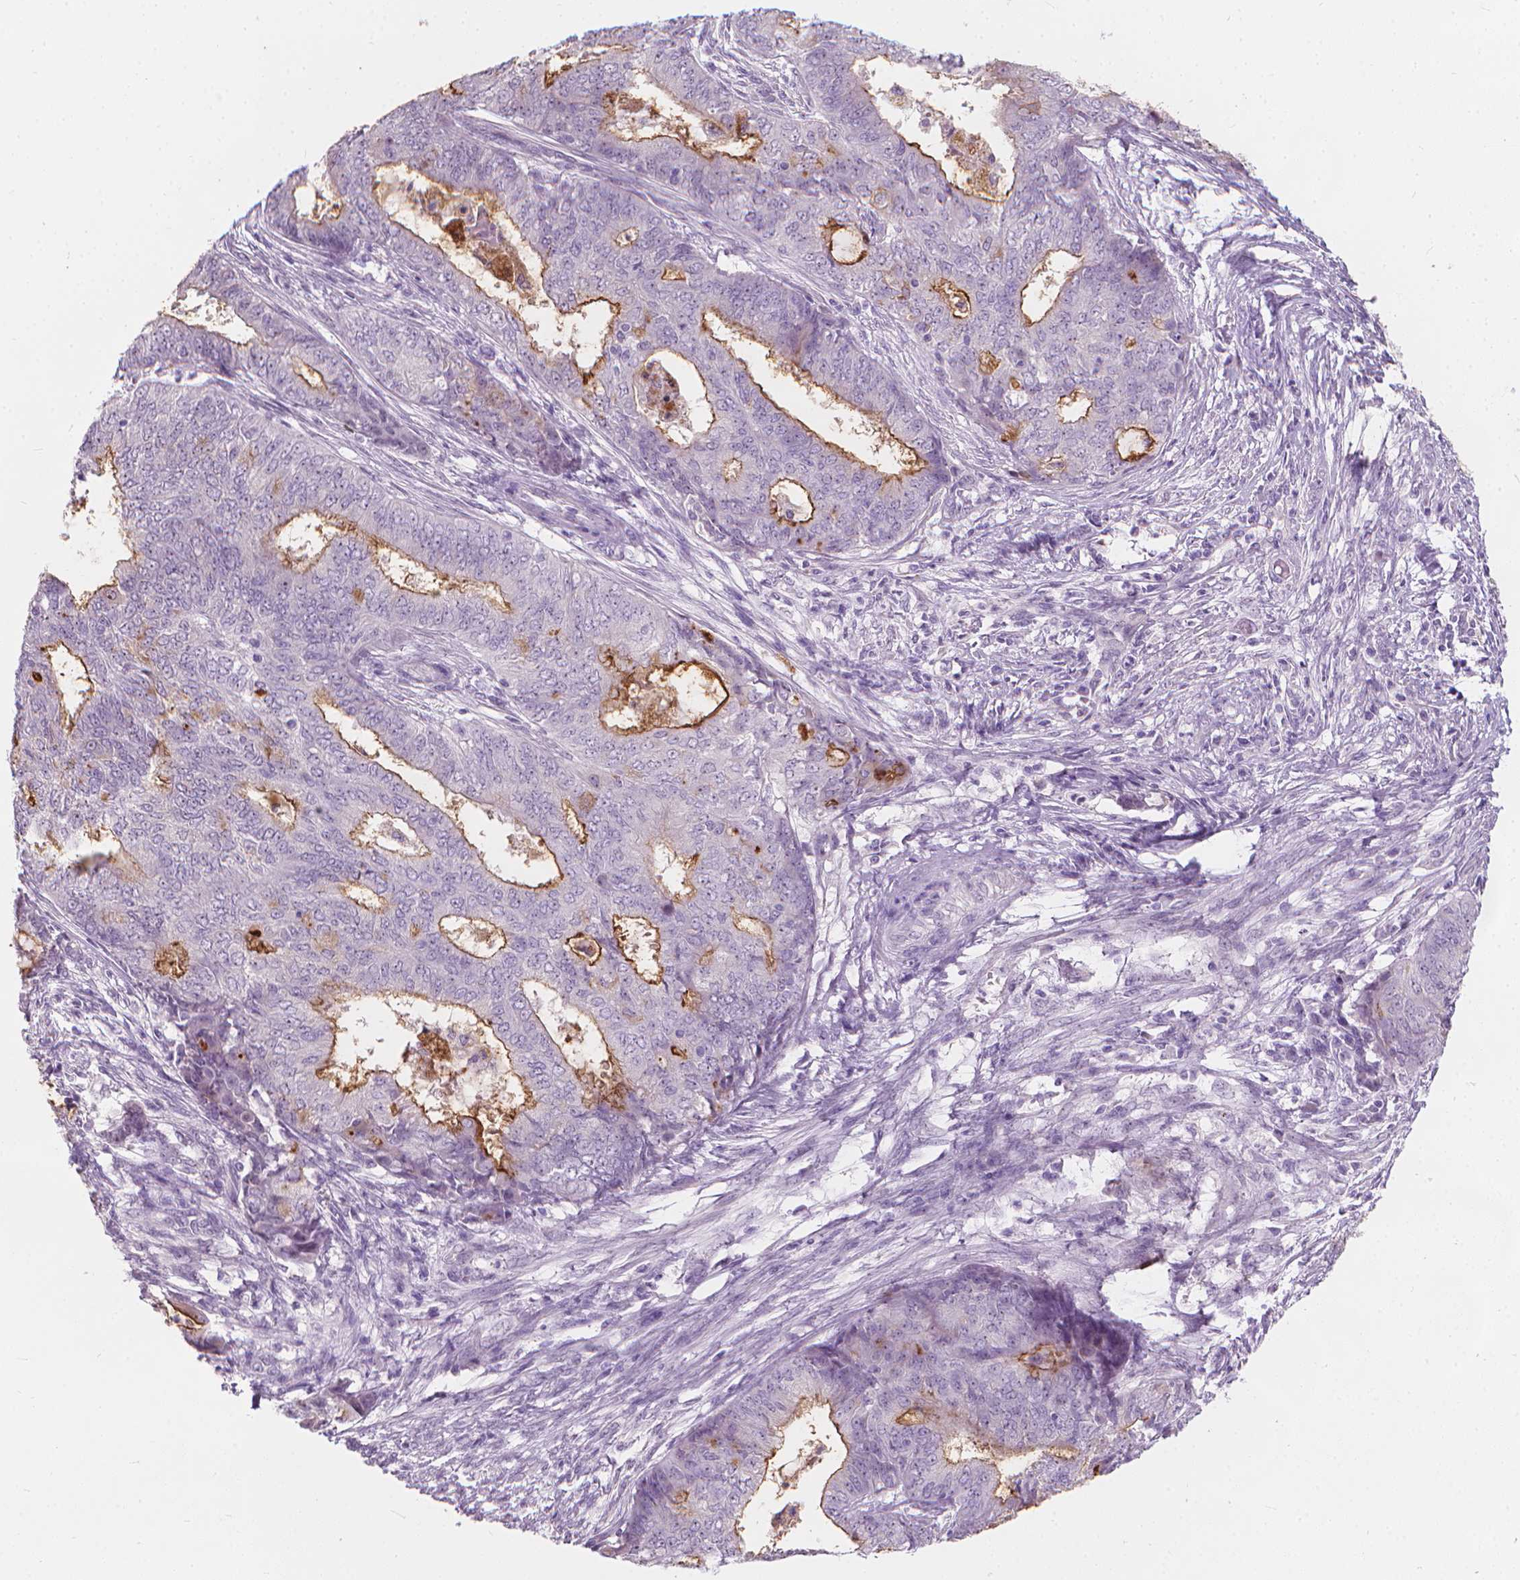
{"staining": {"intensity": "moderate", "quantity": "<25%", "location": "cytoplasmic/membranous"}, "tissue": "endometrial cancer", "cell_type": "Tumor cells", "image_type": "cancer", "snomed": [{"axis": "morphology", "description": "Adenocarcinoma, NOS"}, {"axis": "topography", "description": "Endometrium"}], "caption": "Endometrial adenocarcinoma stained with DAB immunohistochemistry displays low levels of moderate cytoplasmic/membranous staining in approximately <25% of tumor cells. (DAB (3,3'-diaminobenzidine) IHC, brown staining for protein, blue staining for nuclei).", "gene": "GPRC5A", "patient": {"sex": "female", "age": 62}}